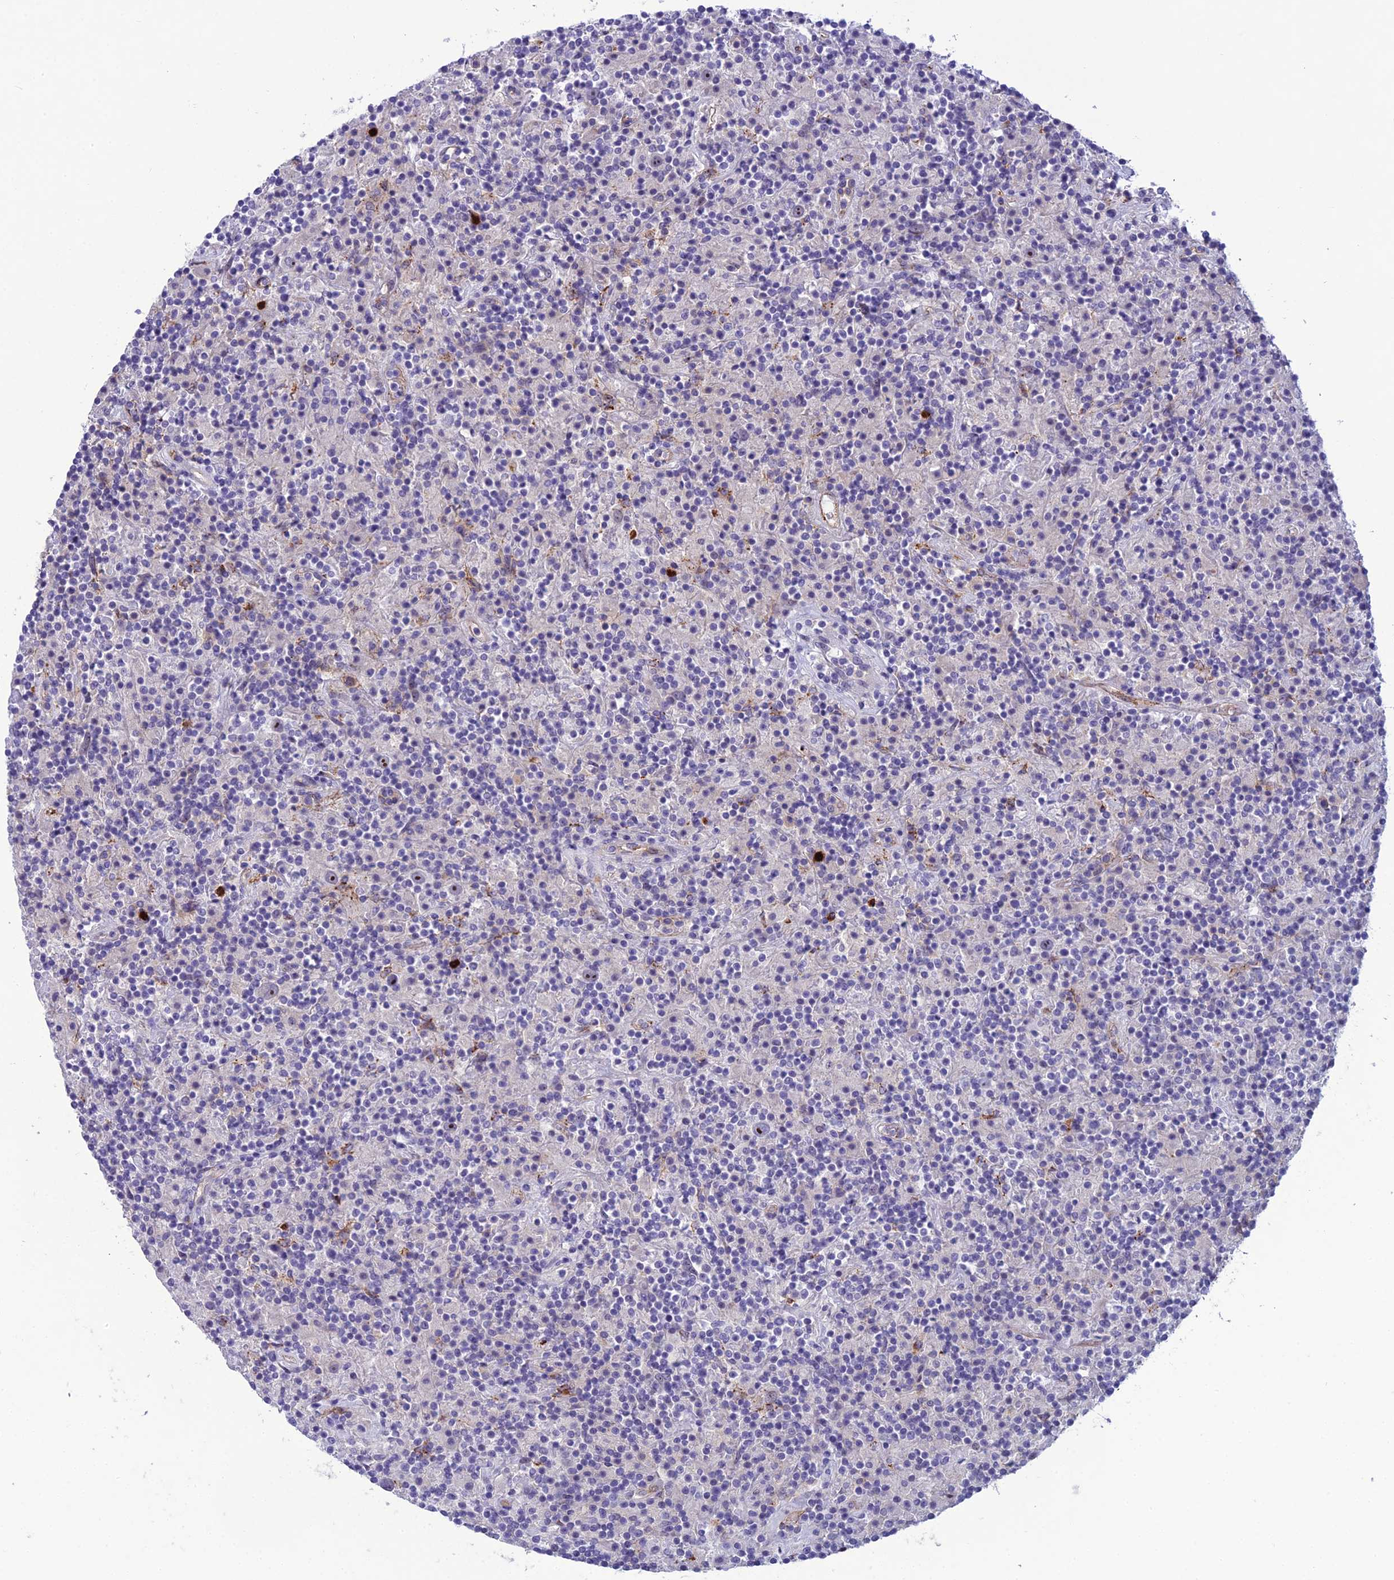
{"staining": {"intensity": "moderate", "quantity": "<25%", "location": "nuclear"}, "tissue": "lymphoma", "cell_type": "Tumor cells", "image_type": "cancer", "snomed": [{"axis": "morphology", "description": "Hodgkin's disease, NOS"}, {"axis": "topography", "description": "Lymph node"}], "caption": "Human lymphoma stained for a protein (brown) demonstrates moderate nuclear positive staining in approximately <25% of tumor cells.", "gene": "BBS7", "patient": {"sex": "male", "age": 70}}